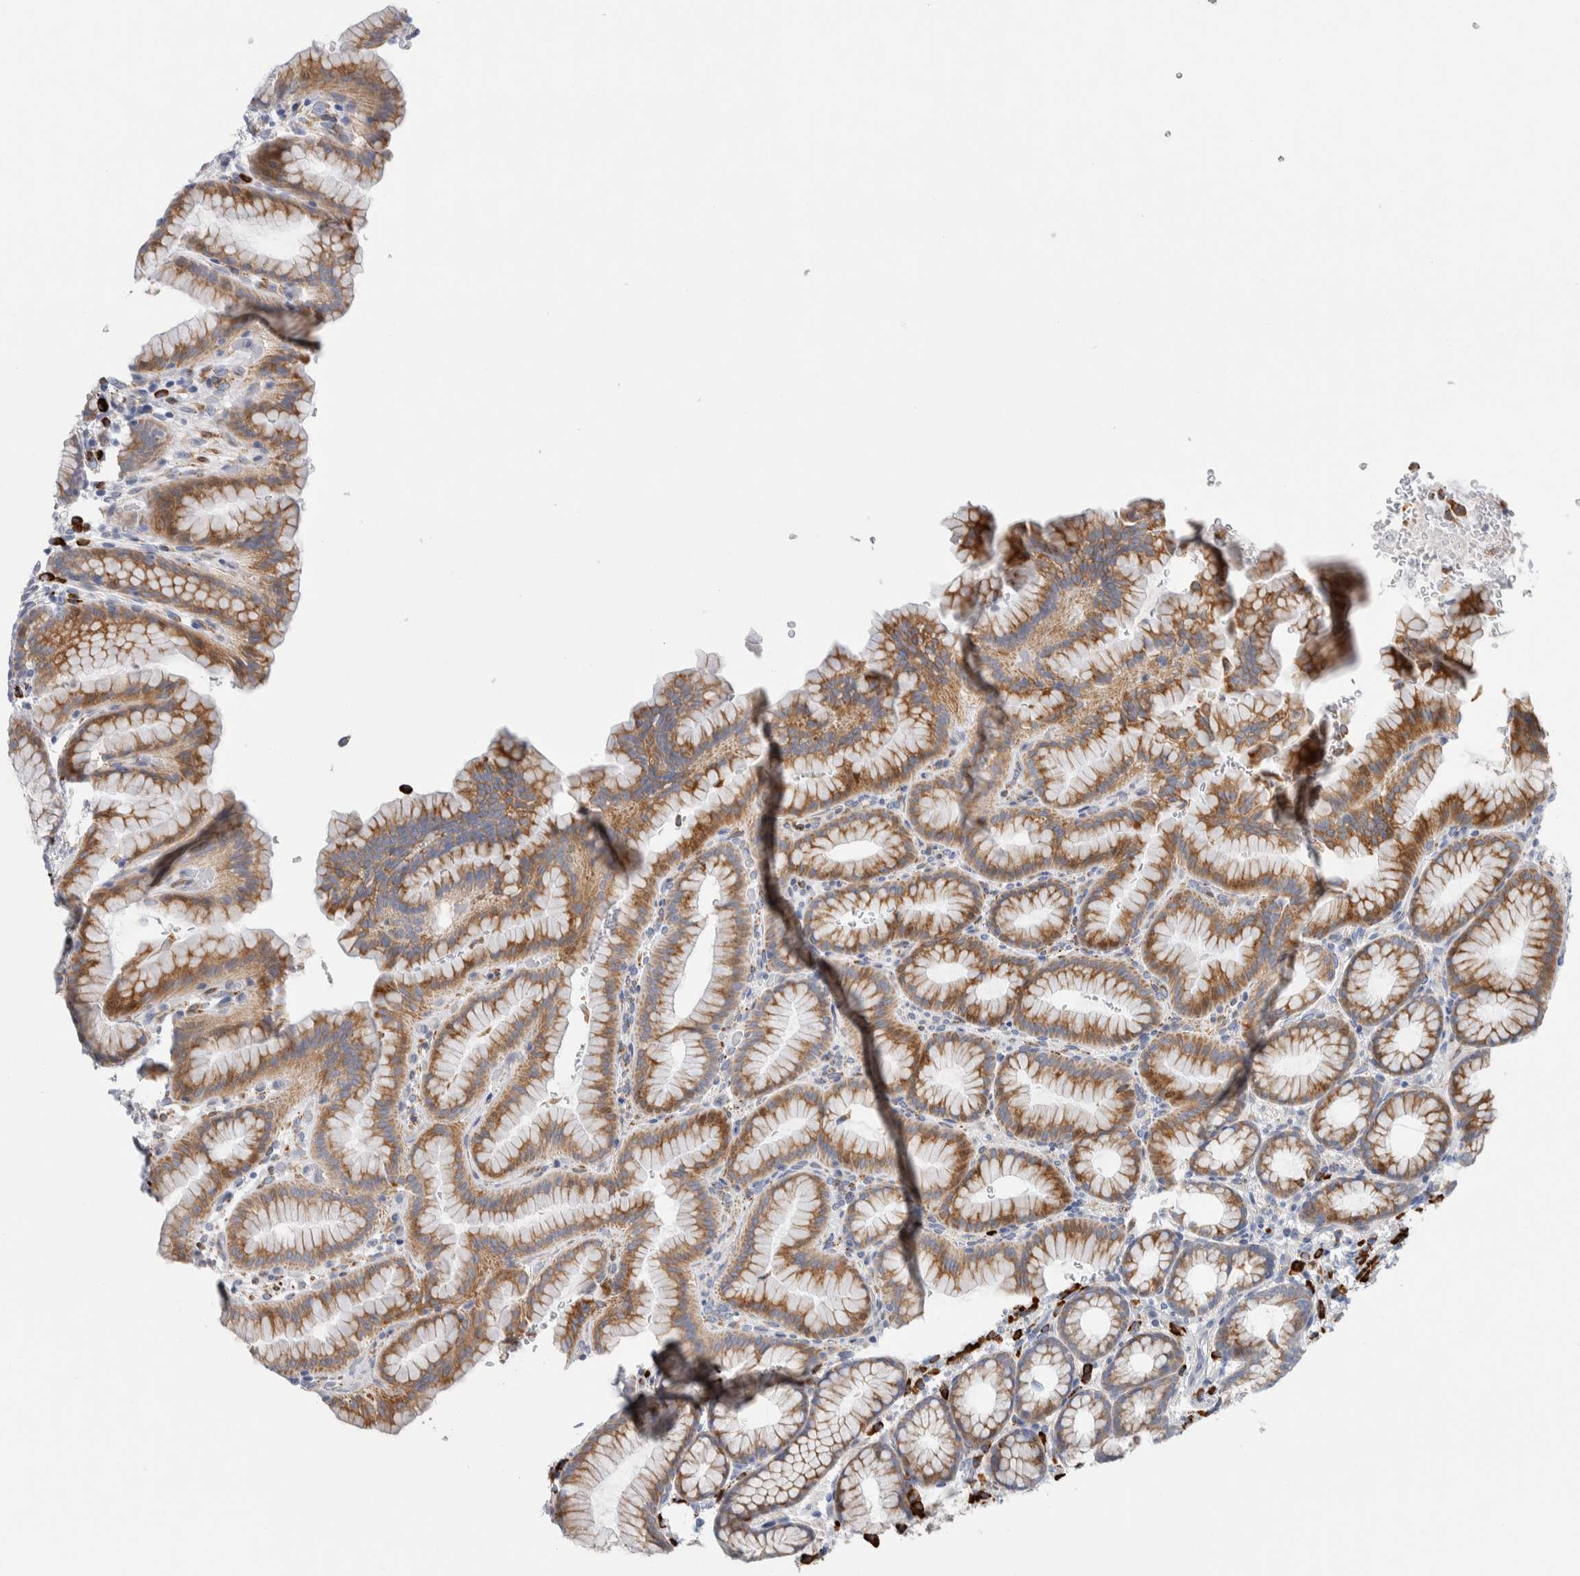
{"staining": {"intensity": "moderate", "quantity": "25%-75%", "location": "cytoplasmic/membranous"}, "tissue": "stomach", "cell_type": "Glandular cells", "image_type": "normal", "snomed": [{"axis": "morphology", "description": "Normal tissue, NOS"}, {"axis": "topography", "description": "Stomach"}], "caption": "Immunohistochemical staining of benign stomach reveals 25%-75% levels of moderate cytoplasmic/membranous protein expression in about 25%-75% of glandular cells. The staining is performed using DAB (3,3'-diaminobenzidine) brown chromogen to label protein expression. The nuclei are counter-stained blue using hematoxylin.", "gene": "ENGASE", "patient": {"sex": "male", "age": 42}}